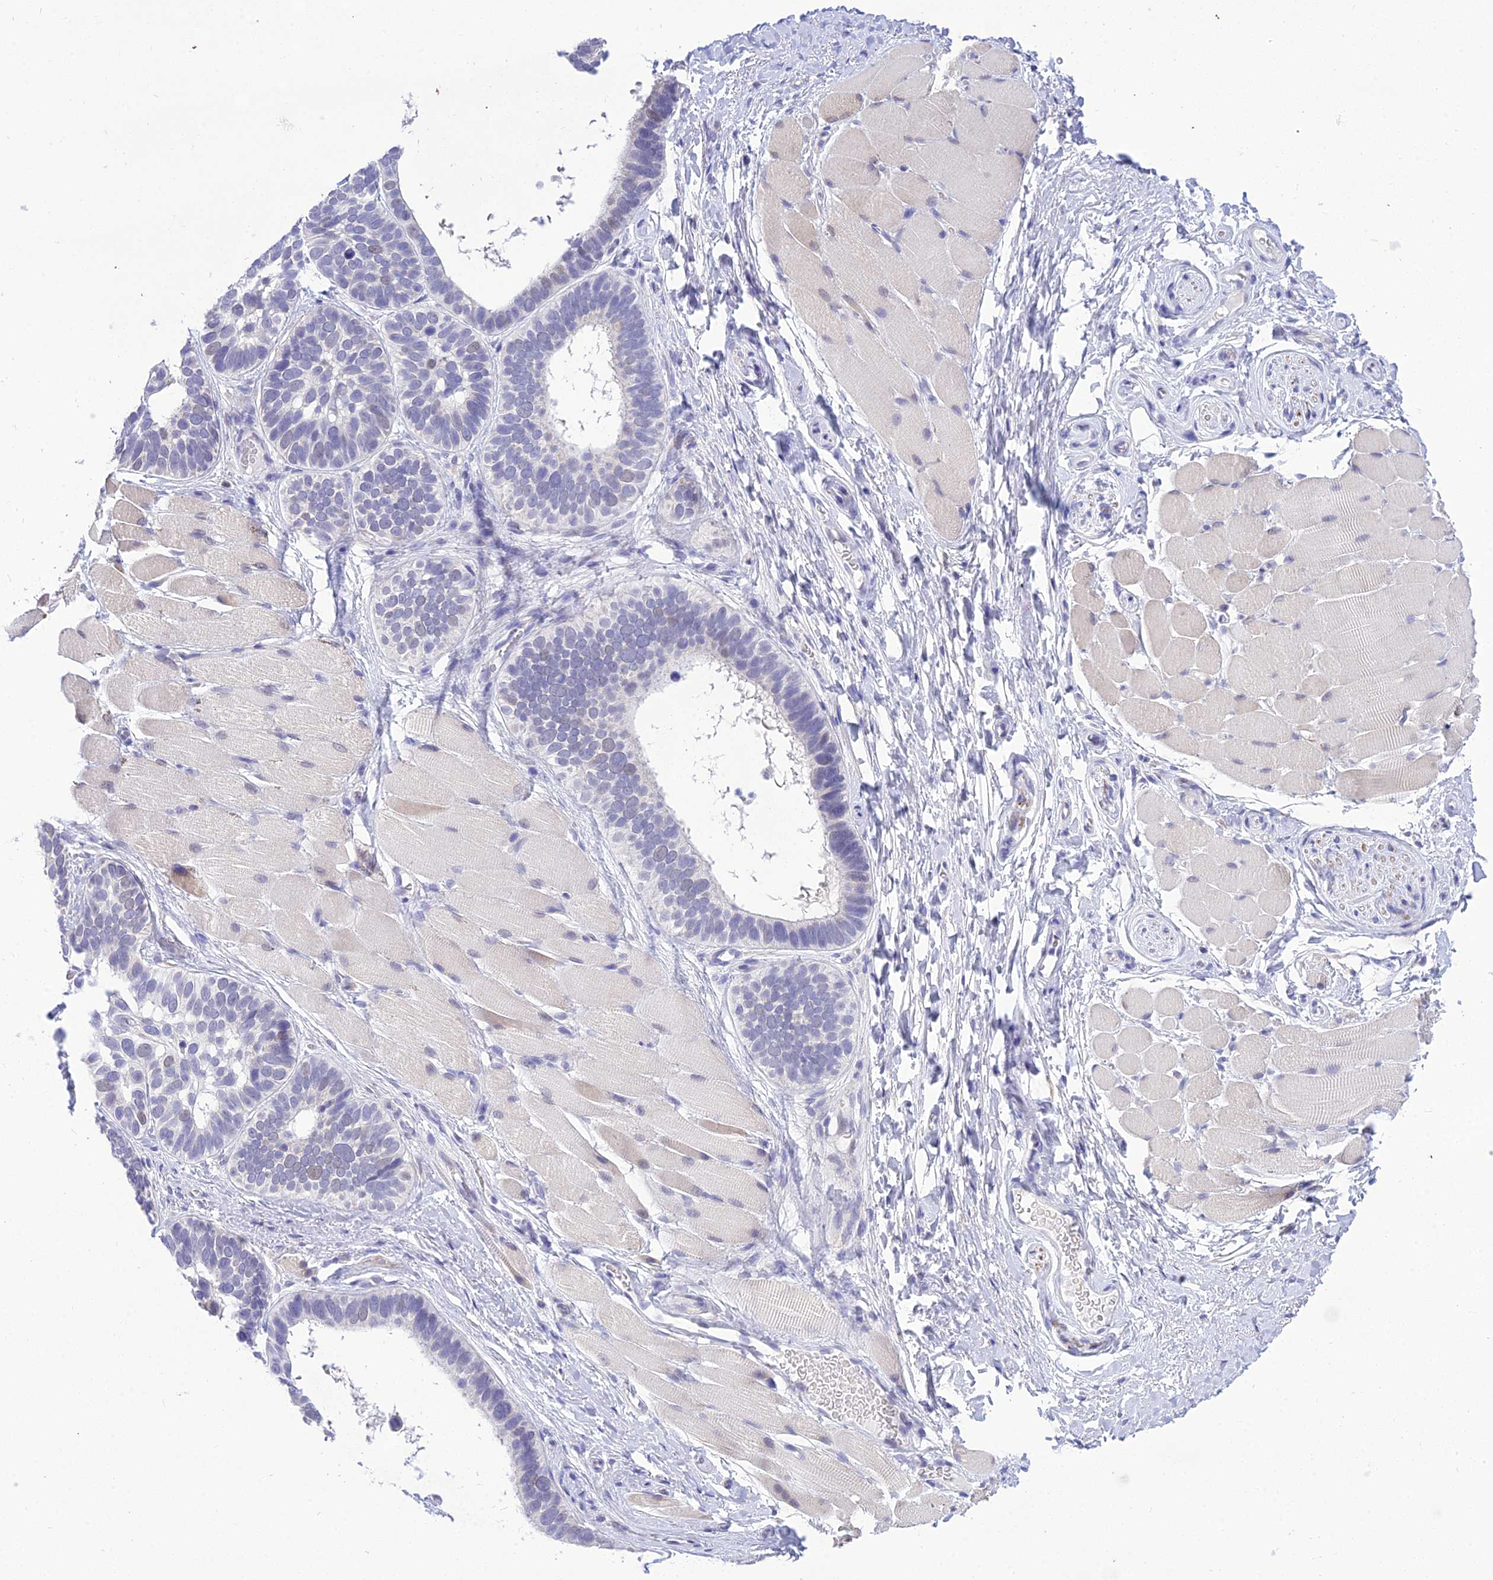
{"staining": {"intensity": "weak", "quantity": "<25%", "location": "nuclear"}, "tissue": "skin cancer", "cell_type": "Tumor cells", "image_type": "cancer", "snomed": [{"axis": "morphology", "description": "Basal cell carcinoma"}, {"axis": "topography", "description": "Skin"}], "caption": "Immunohistochemistry image of skin basal cell carcinoma stained for a protein (brown), which reveals no positivity in tumor cells. (Stains: DAB immunohistochemistry (IHC) with hematoxylin counter stain, Microscopy: brightfield microscopy at high magnification).", "gene": "DEFB107A", "patient": {"sex": "male", "age": 62}}